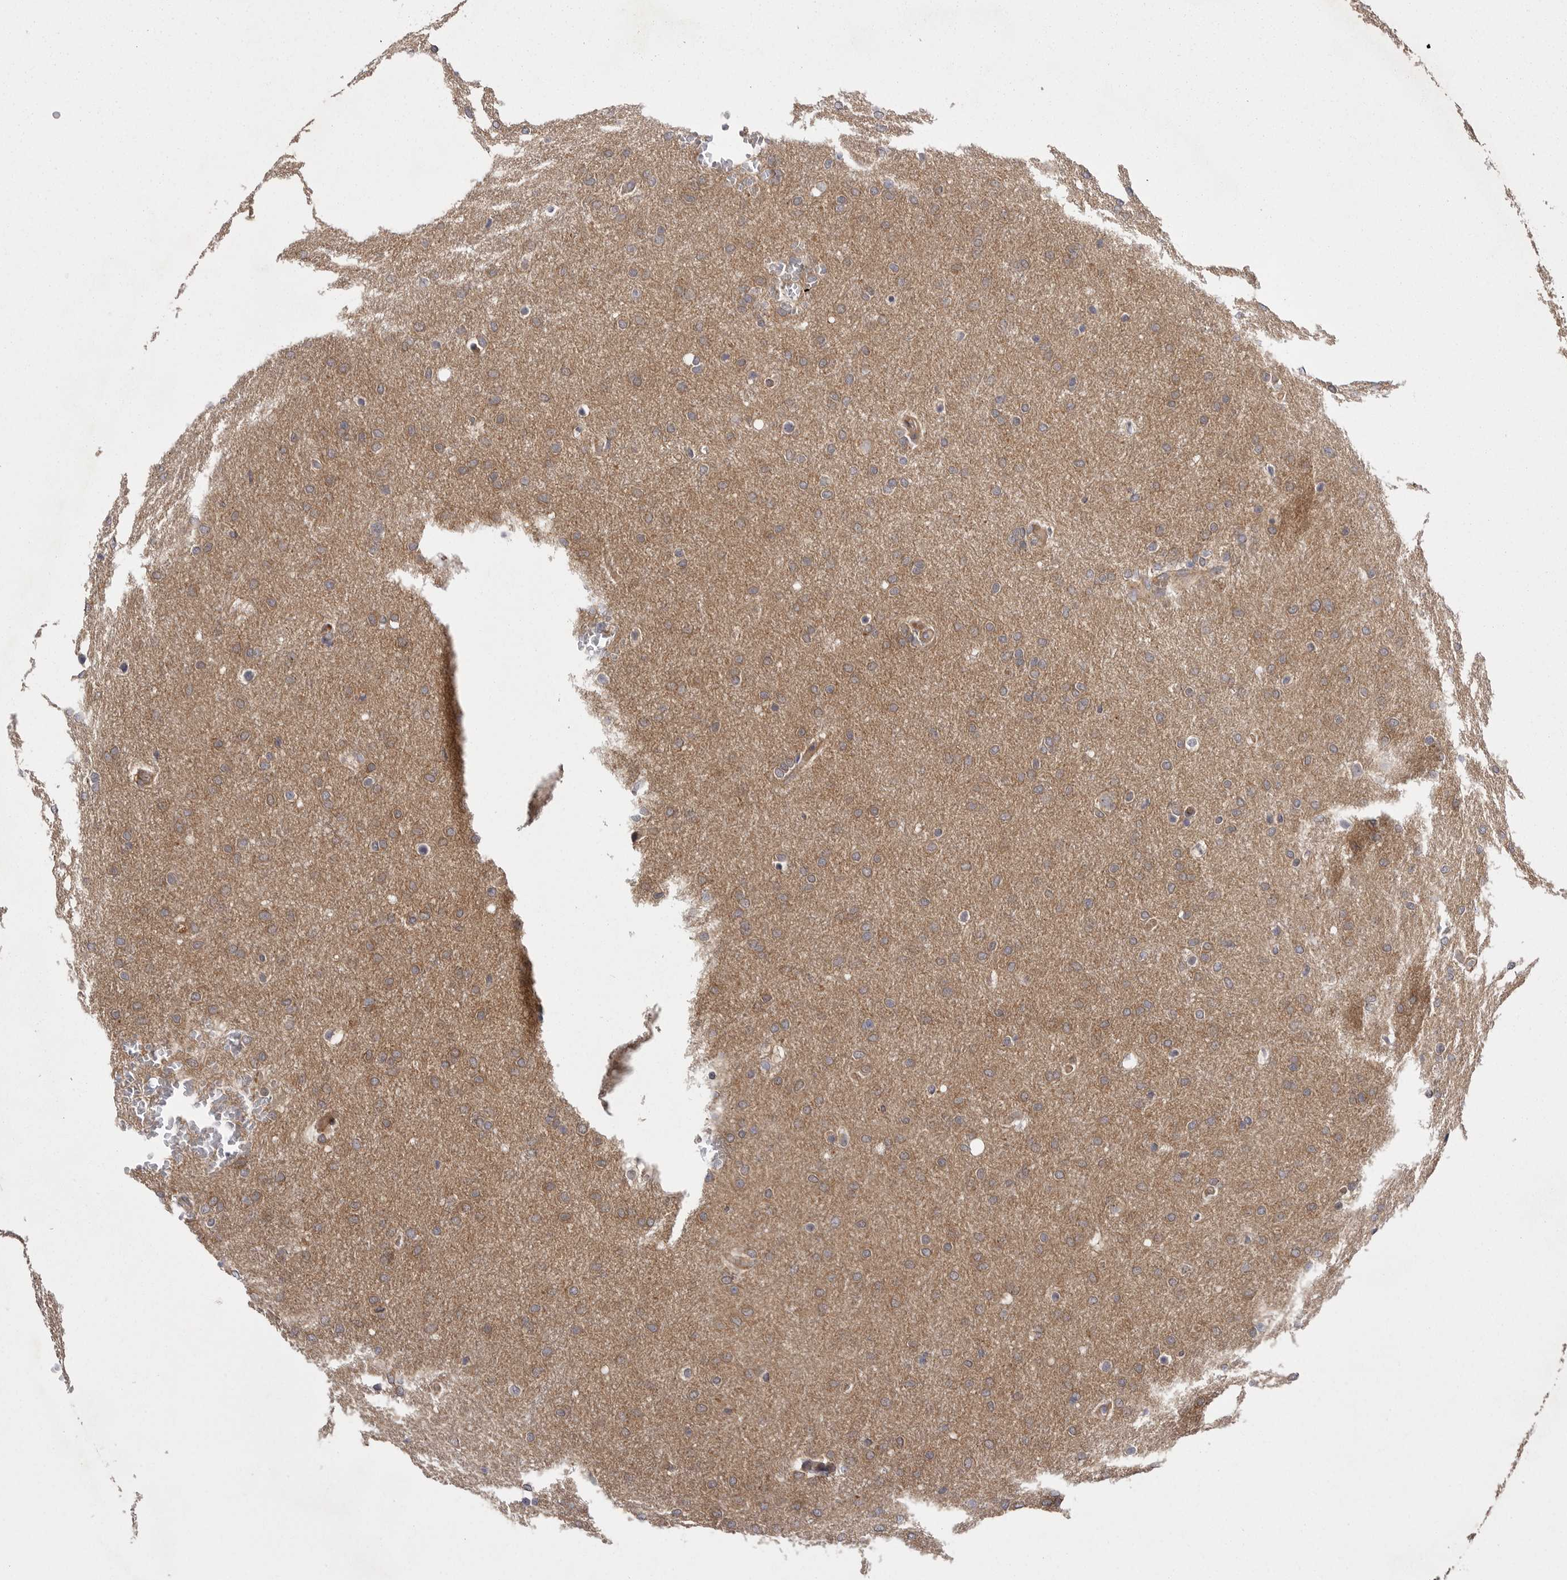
{"staining": {"intensity": "moderate", "quantity": "<25%", "location": "cytoplasmic/membranous"}, "tissue": "glioma", "cell_type": "Tumor cells", "image_type": "cancer", "snomed": [{"axis": "morphology", "description": "Glioma, malignant, Low grade"}, {"axis": "topography", "description": "Brain"}], "caption": "Glioma stained with a brown dye shows moderate cytoplasmic/membranous positive positivity in approximately <25% of tumor cells.", "gene": "OSBPL9", "patient": {"sex": "female", "age": 37}}